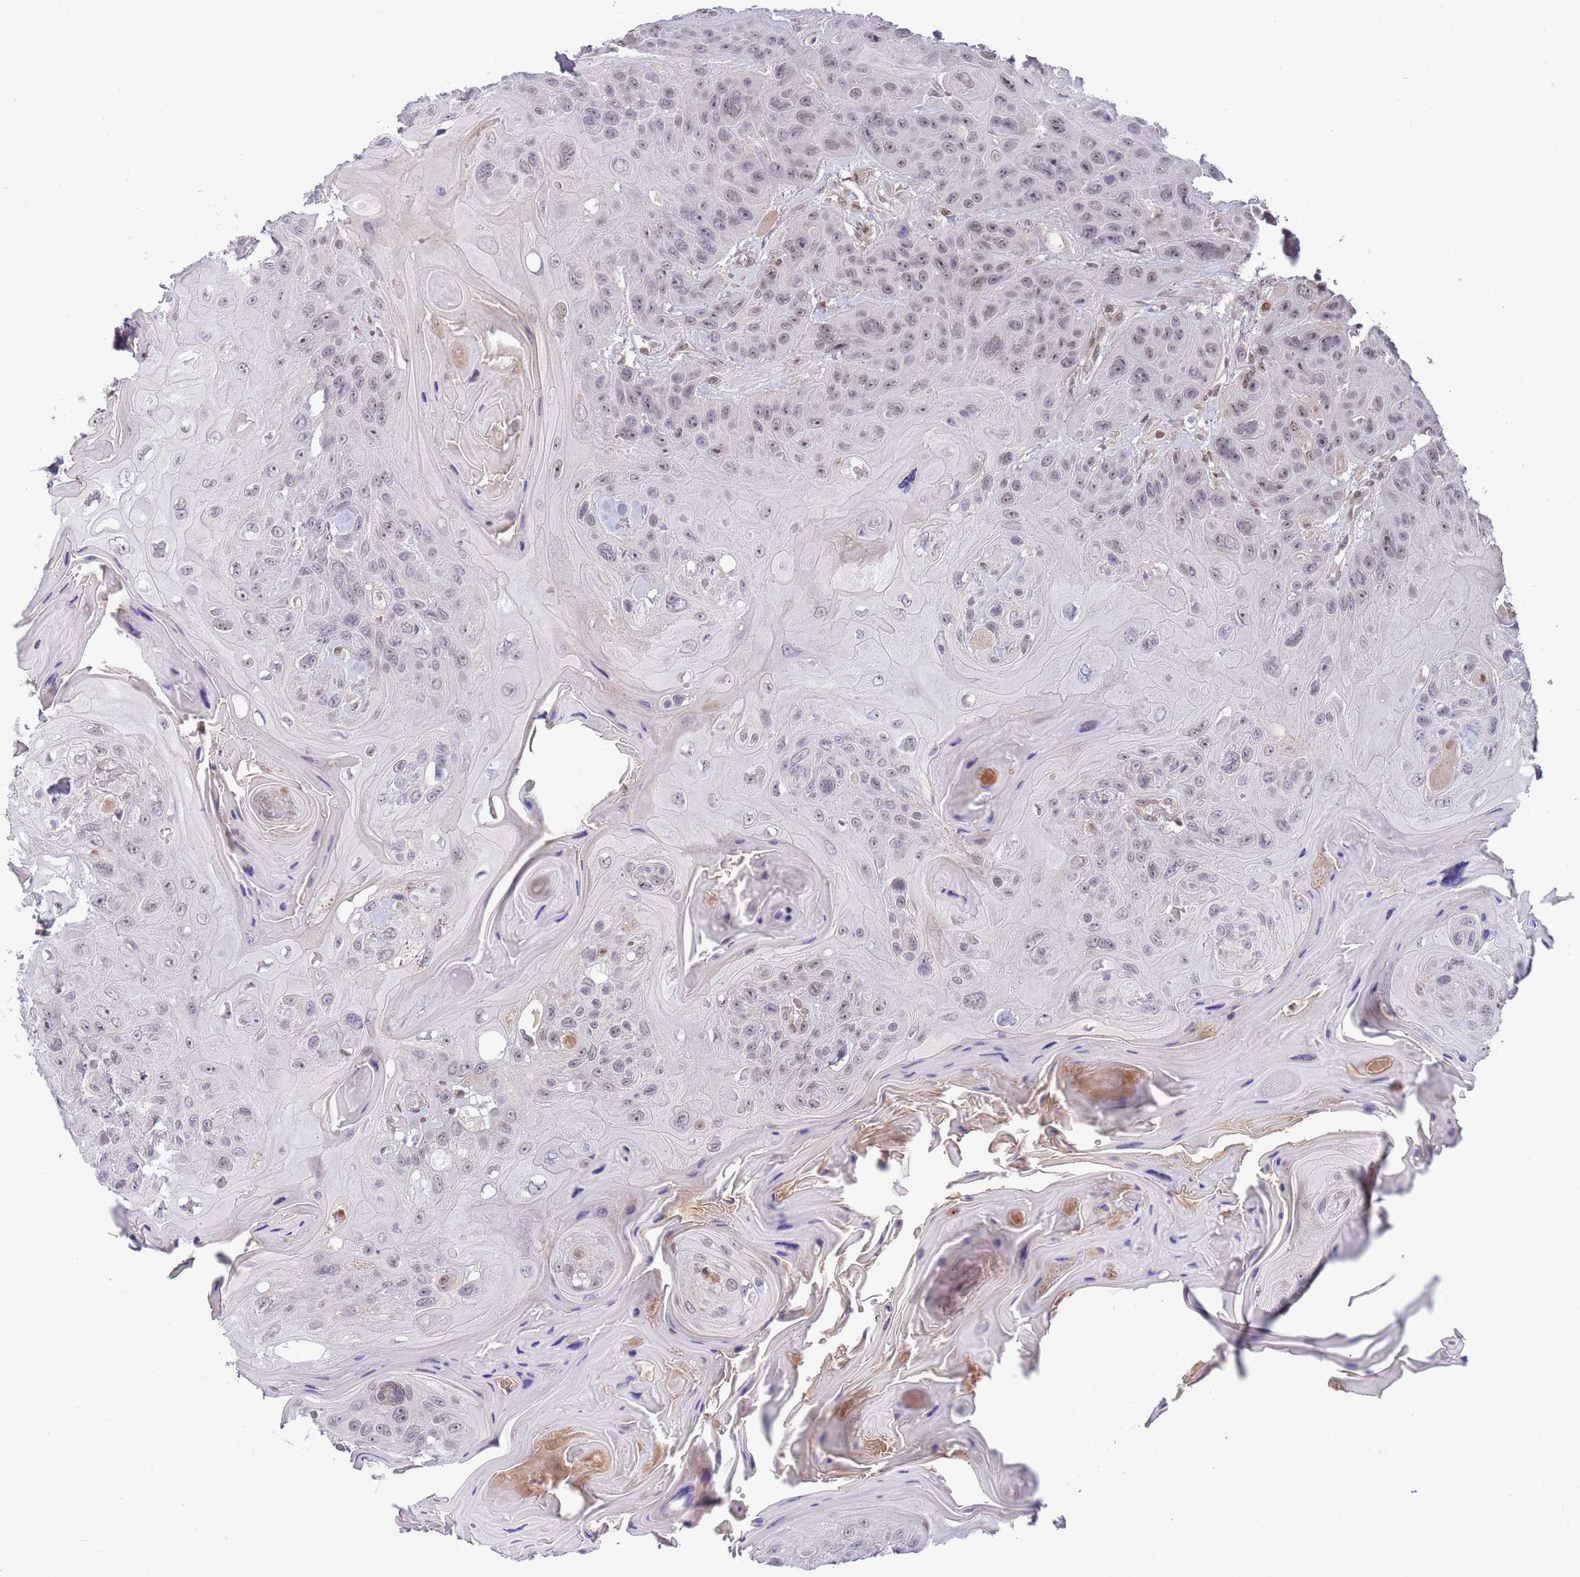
{"staining": {"intensity": "moderate", "quantity": "25%-75%", "location": "nuclear"}, "tissue": "head and neck cancer", "cell_type": "Tumor cells", "image_type": "cancer", "snomed": [{"axis": "morphology", "description": "Squamous cell carcinoma, NOS"}, {"axis": "topography", "description": "Head-Neck"}], "caption": "Protein staining of squamous cell carcinoma (head and neck) tissue demonstrates moderate nuclear expression in about 25%-75% of tumor cells. (Stains: DAB in brown, nuclei in blue, Microscopy: brightfield microscopy at high magnification).", "gene": "NLRP6", "patient": {"sex": "female", "age": 59}}